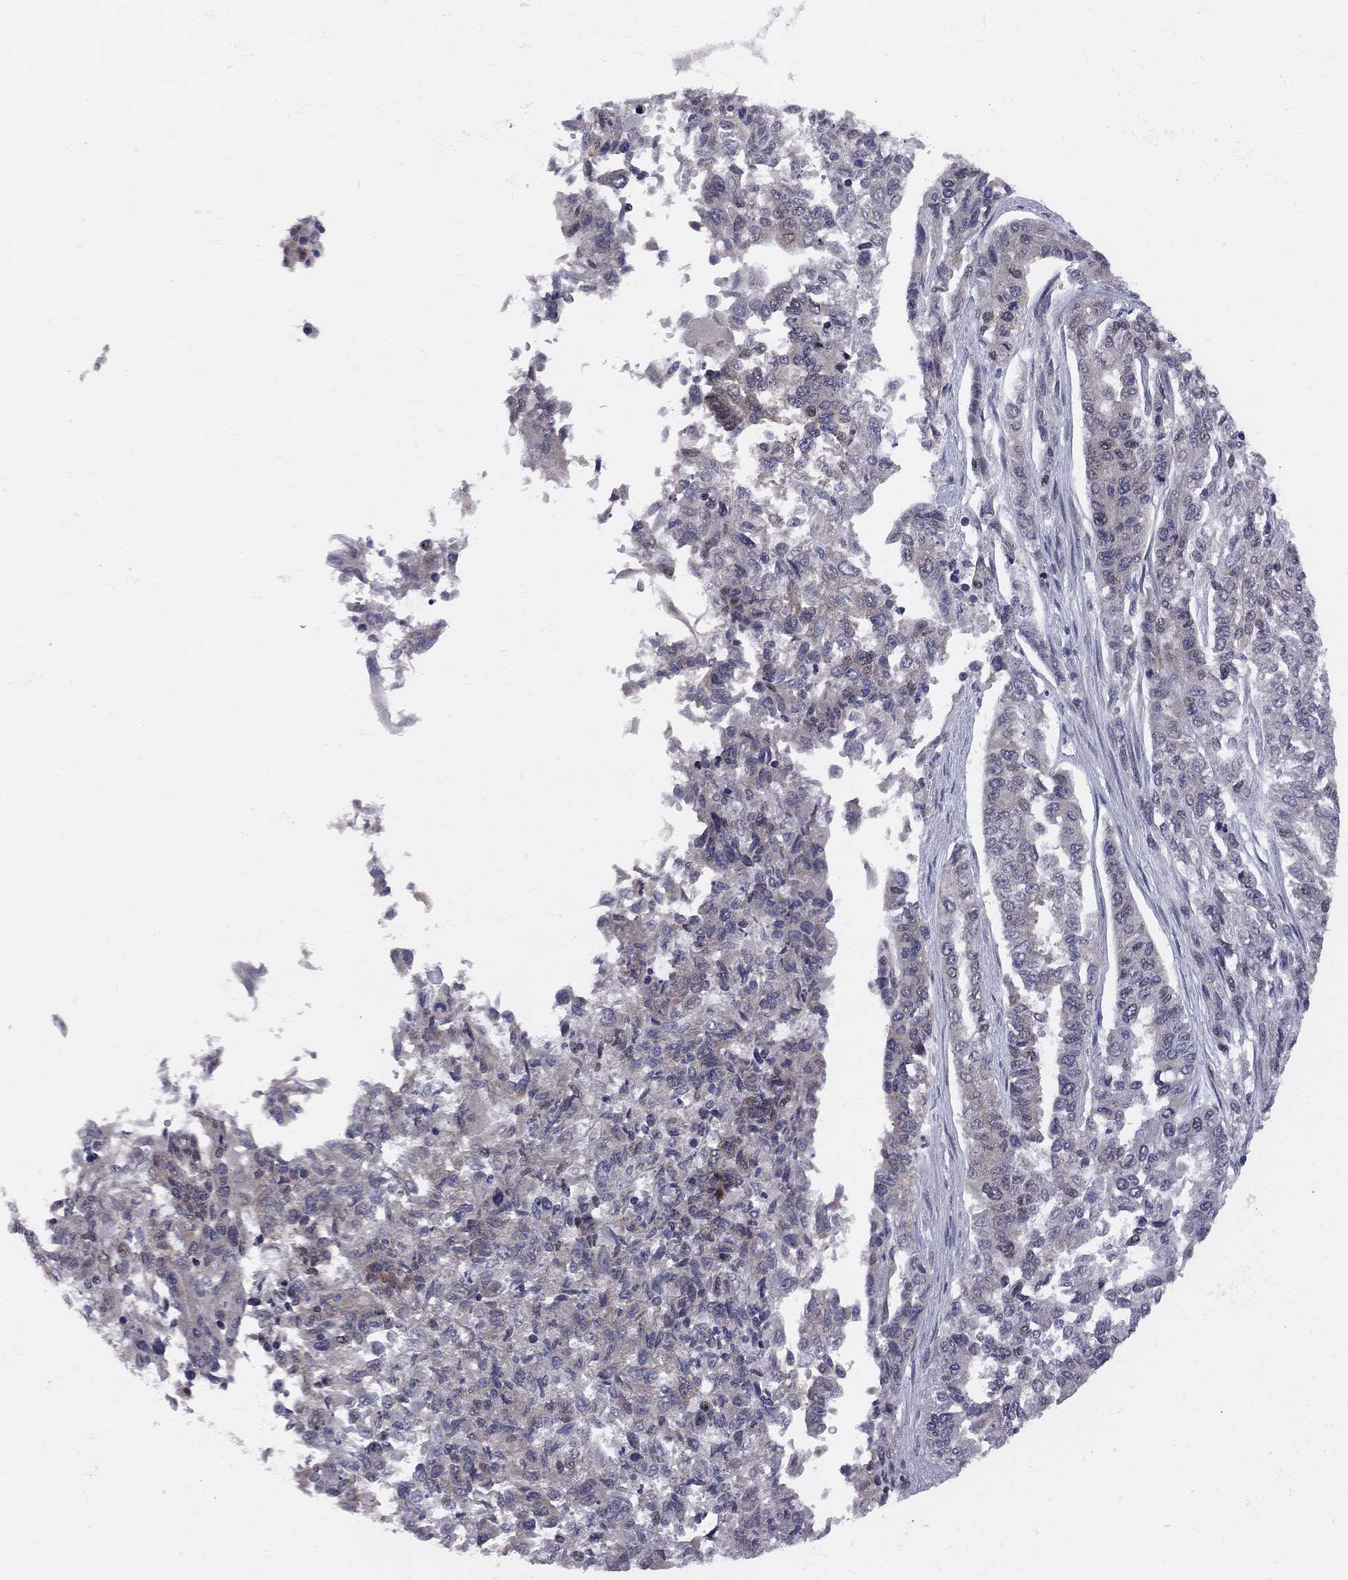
{"staining": {"intensity": "weak", "quantity": "25%-75%", "location": "cytoplasmic/membranous"}, "tissue": "endometrial cancer", "cell_type": "Tumor cells", "image_type": "cancer", "snomed": [{"axis": "morphology", "description": "Adenocarcinoma, NOS"}, {"axis": "topography", "description": "Uterus"}], "caption": "The immunohistochemical stain shows weak cytoplasmic/membranous expression in tumor cells of endometrial adenocarcinoma tissue. (IHC, brightfield microscopy, high magnification).", "gene": "CNOT11", "patient": {"sex": "female", "age": 59}}